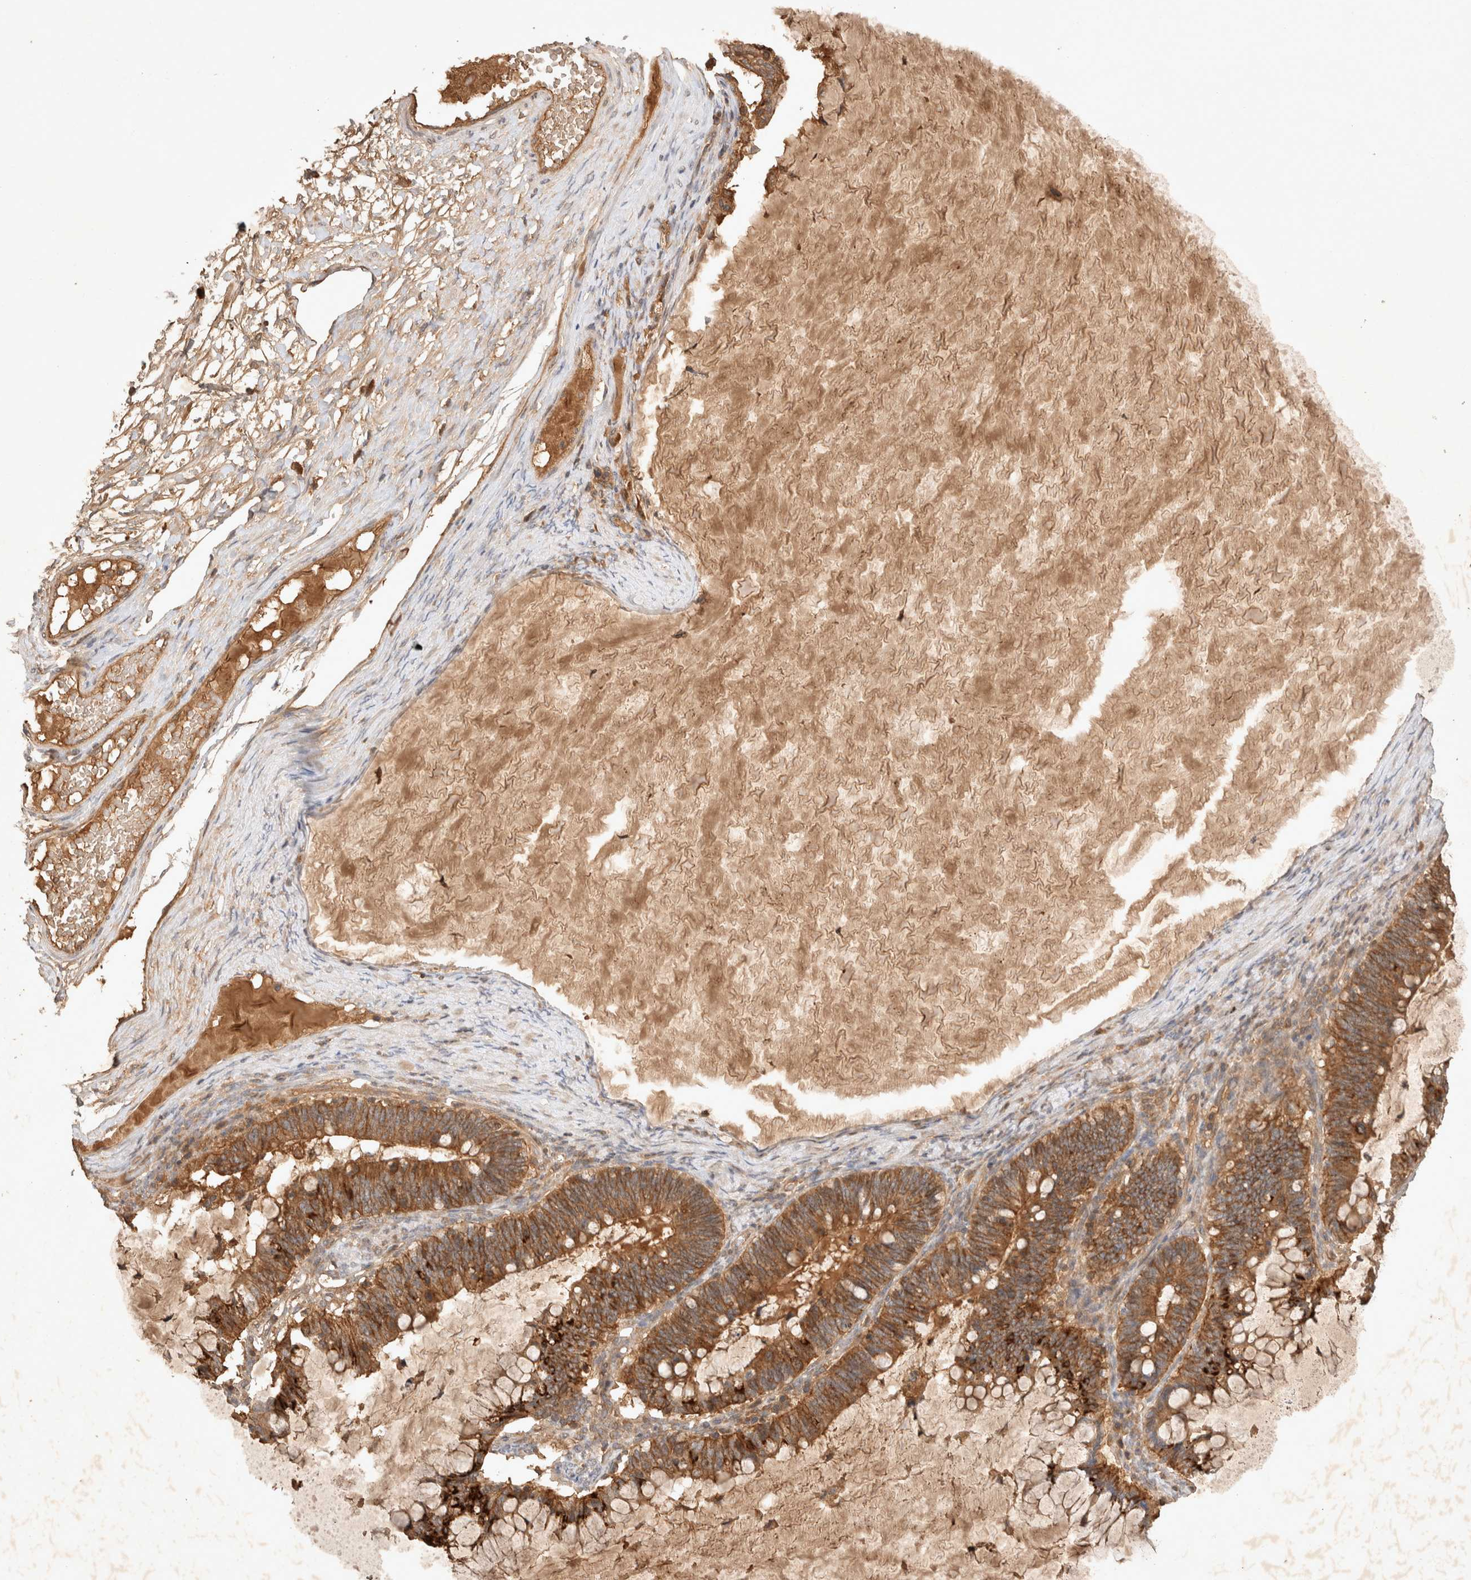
{"staining": {"intensity": "moderate", "quantity": ">75%", "location": "cytoplasmic/membranous"}, "tissue": "ovarian cancer", "cell_type": "Tumor cells", "image_type": "cancer", "snomed": [{"axis": "morphology", "description": "Cystadenocarcinoma, mucinous, NOS"}, {"axis": "topography", "description": "Ovary"}], "caption": "The micrograph displays a brown stain indicating the presence of a protein in the cytoplasmic/membranous of tumor cells in ovarian cancer (mucinous cystadenocarcinoma).", "gene": "YES1", "patient": {"sex": "female", "age": 61}}